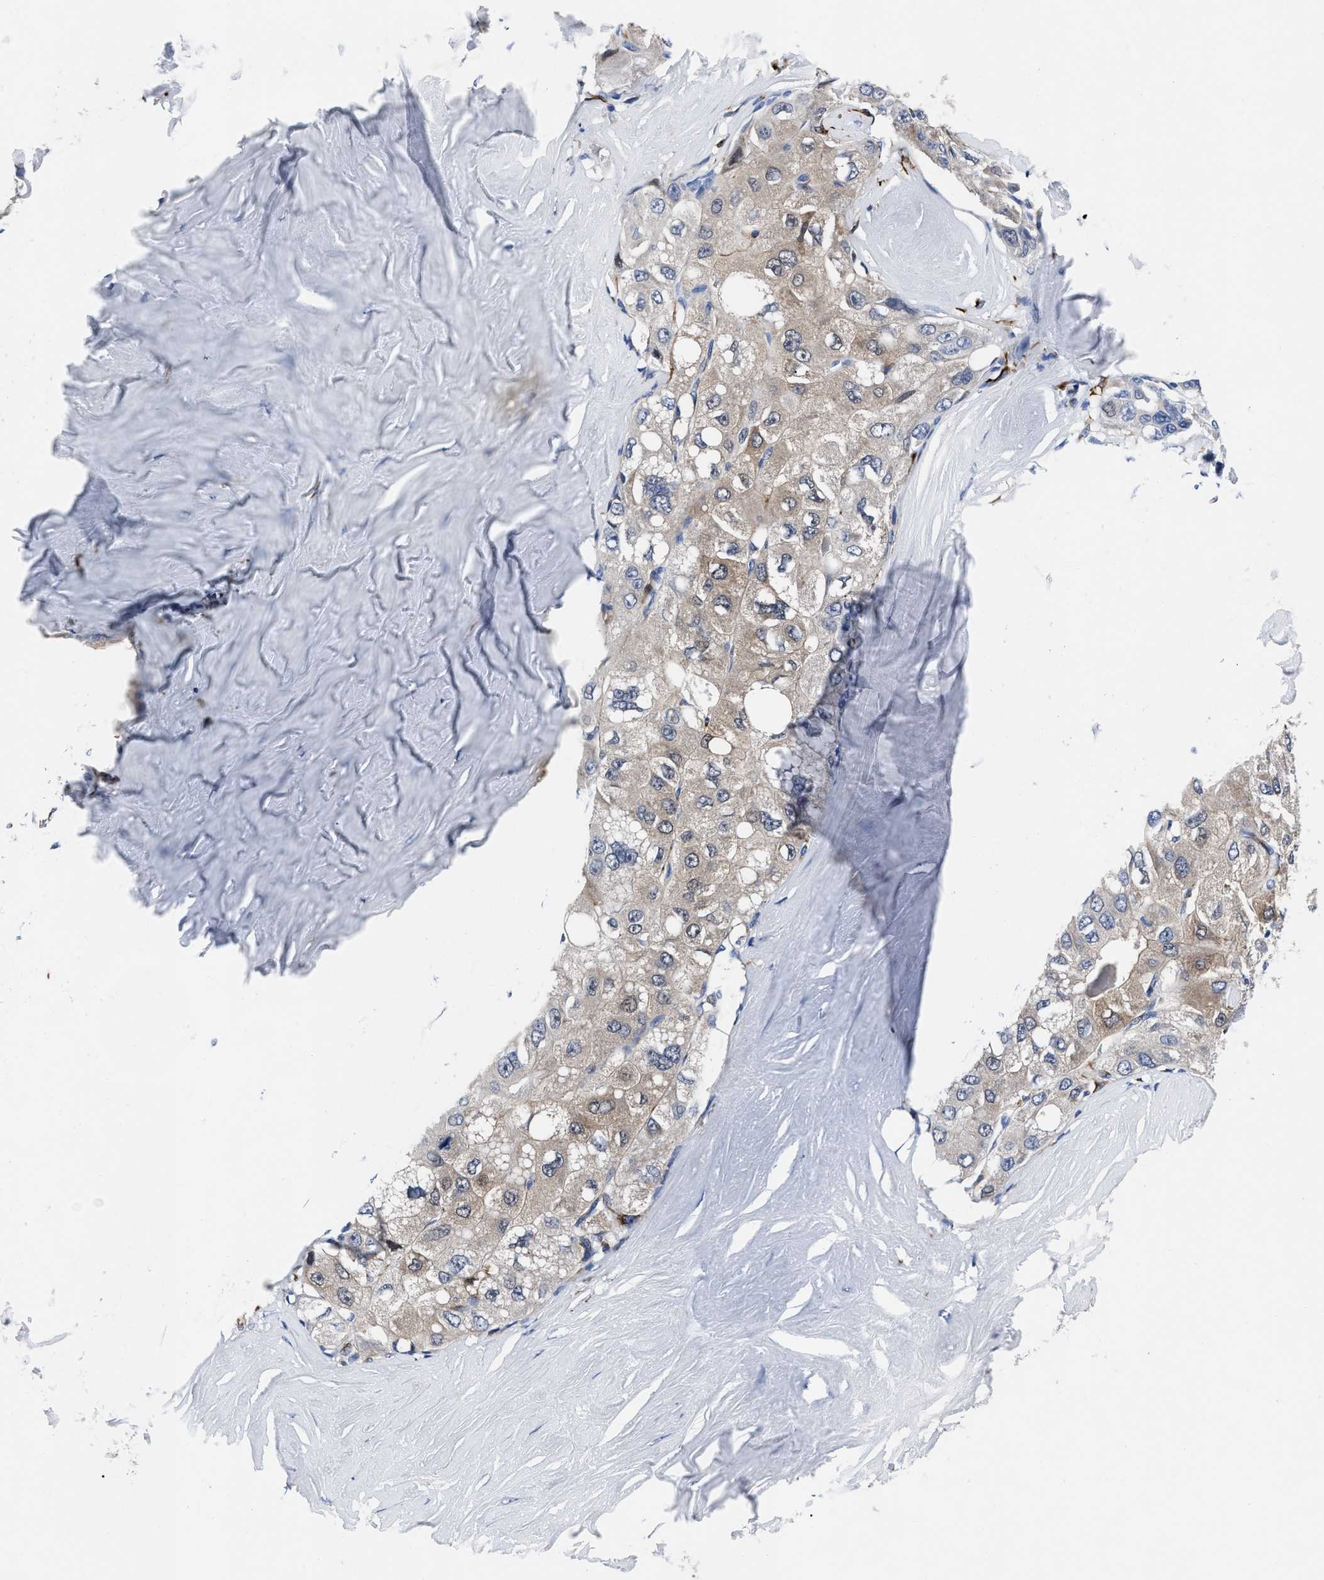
{"staining": {"intensity": "weak", "quantity": "<25%", "location": "cytoplasmic/membranous"}, "tissue": "liver cancer", "cell_type": "Tumor cells", "image_type": "cancer", "snomed": [{"axis": "morphology", "description": "Carcinoma, Hepatocellular, NOS"}, {"axis": "topography", "description": "Liver"}], "caption": "Image shows no significant protein staining in tumor cells of hepatocellular carcinoma (liver). The staining was performed using DAB to visualize the protein expression in brown, while the nuclei were stained in blue with hematoxylin (Magnification: 20x).", "gene": "OR10G3", "patient": {"sex": "male", "age": 80}}